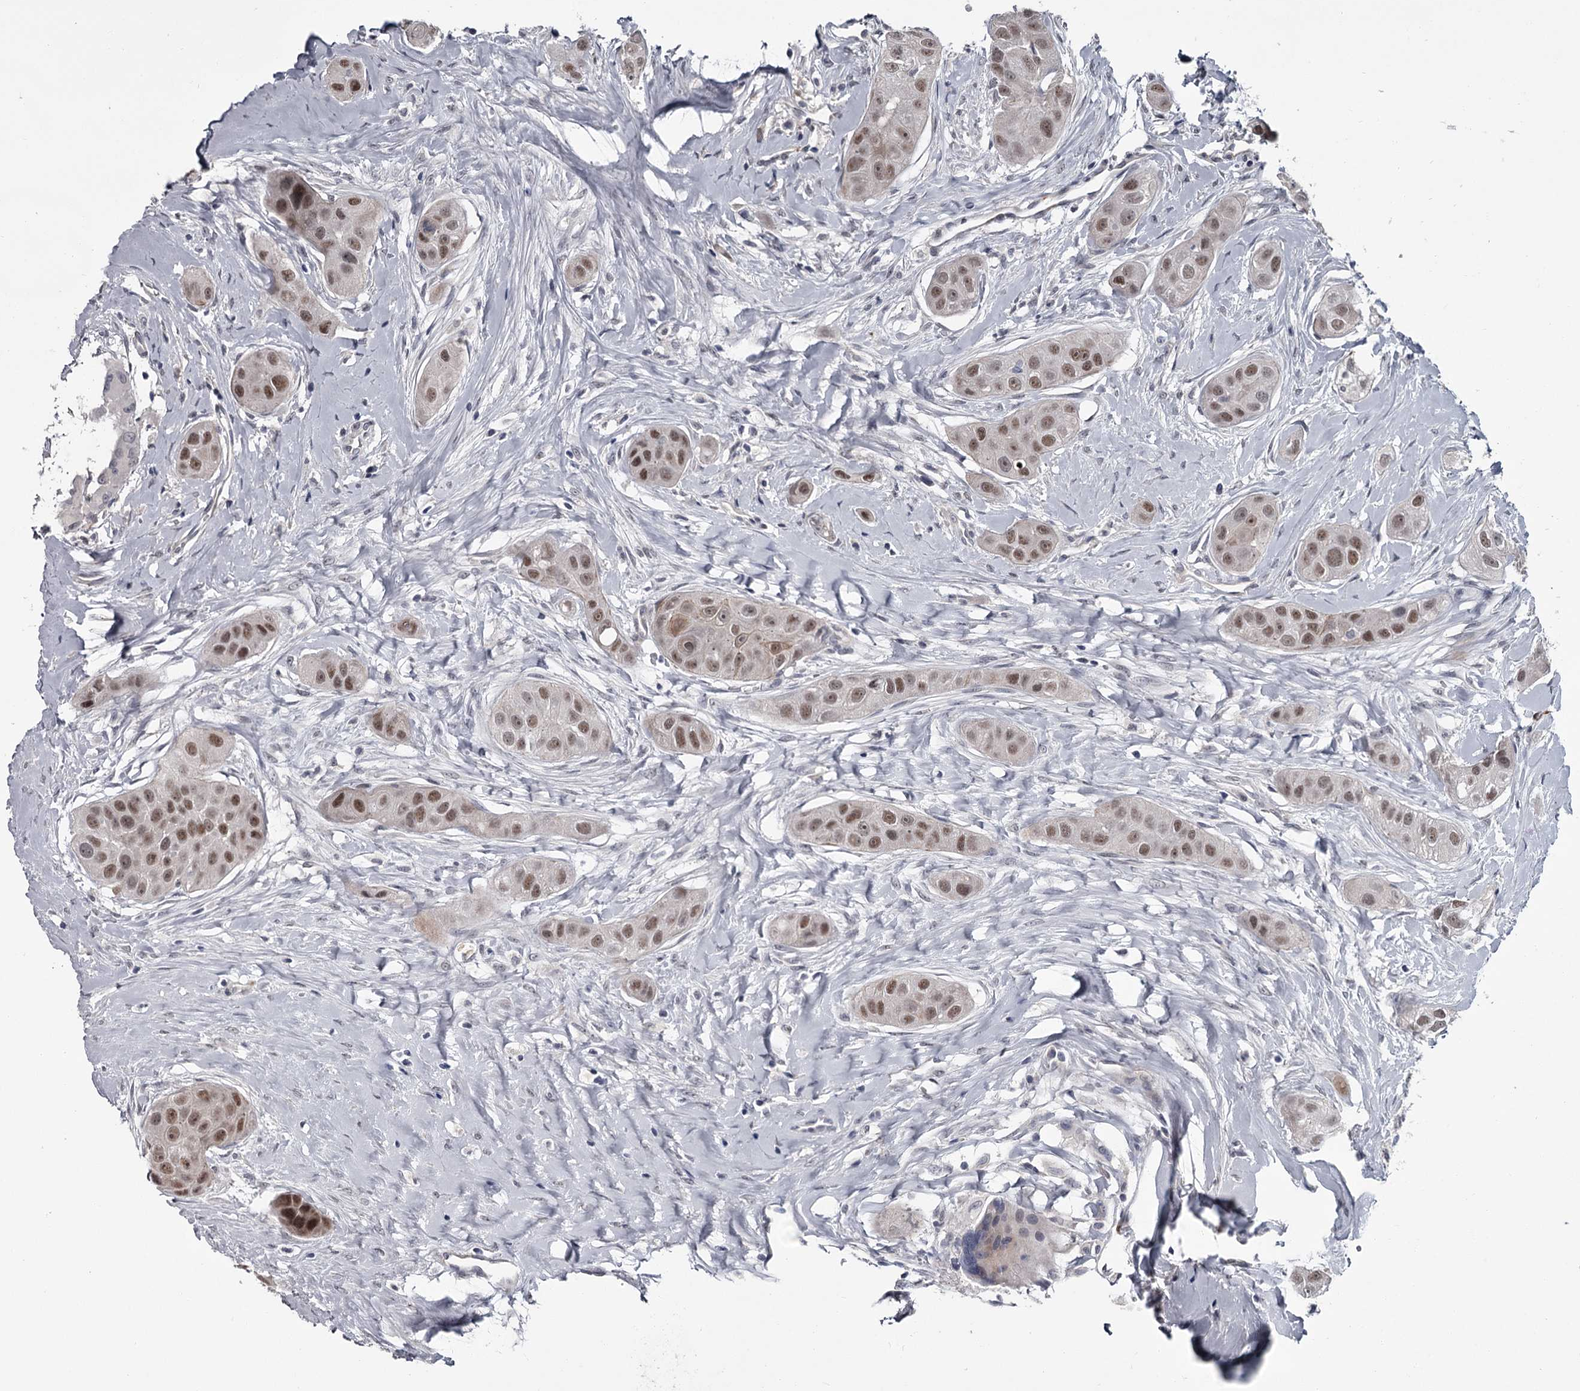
{"staining": {"intensity": "moderate", "quantity": ">75%", "location": "nuclear"}, "tissue": "head and neck cancer", "cell_type": "Tumor cells", "image_type": "cancer", "snomed": [{"axis": "morphology", "description": "Normal tissue, NOS"}, {"axis": "morphology", "description": "Squamous cell carcinoma, NOS"}, {"axis": "topography", "description": "Skeletal muscle"}, {"axis": "topography", "description": "Head-Neck"}], "caption": "Human squamous cell carcinoma (head and neck) stained for a protein (brown) exhibits moderate nuclear positive staining in about >75% of tumor cells.", "gene": "PRPF40B", "patient": {"sex": "male", "age": 51}}